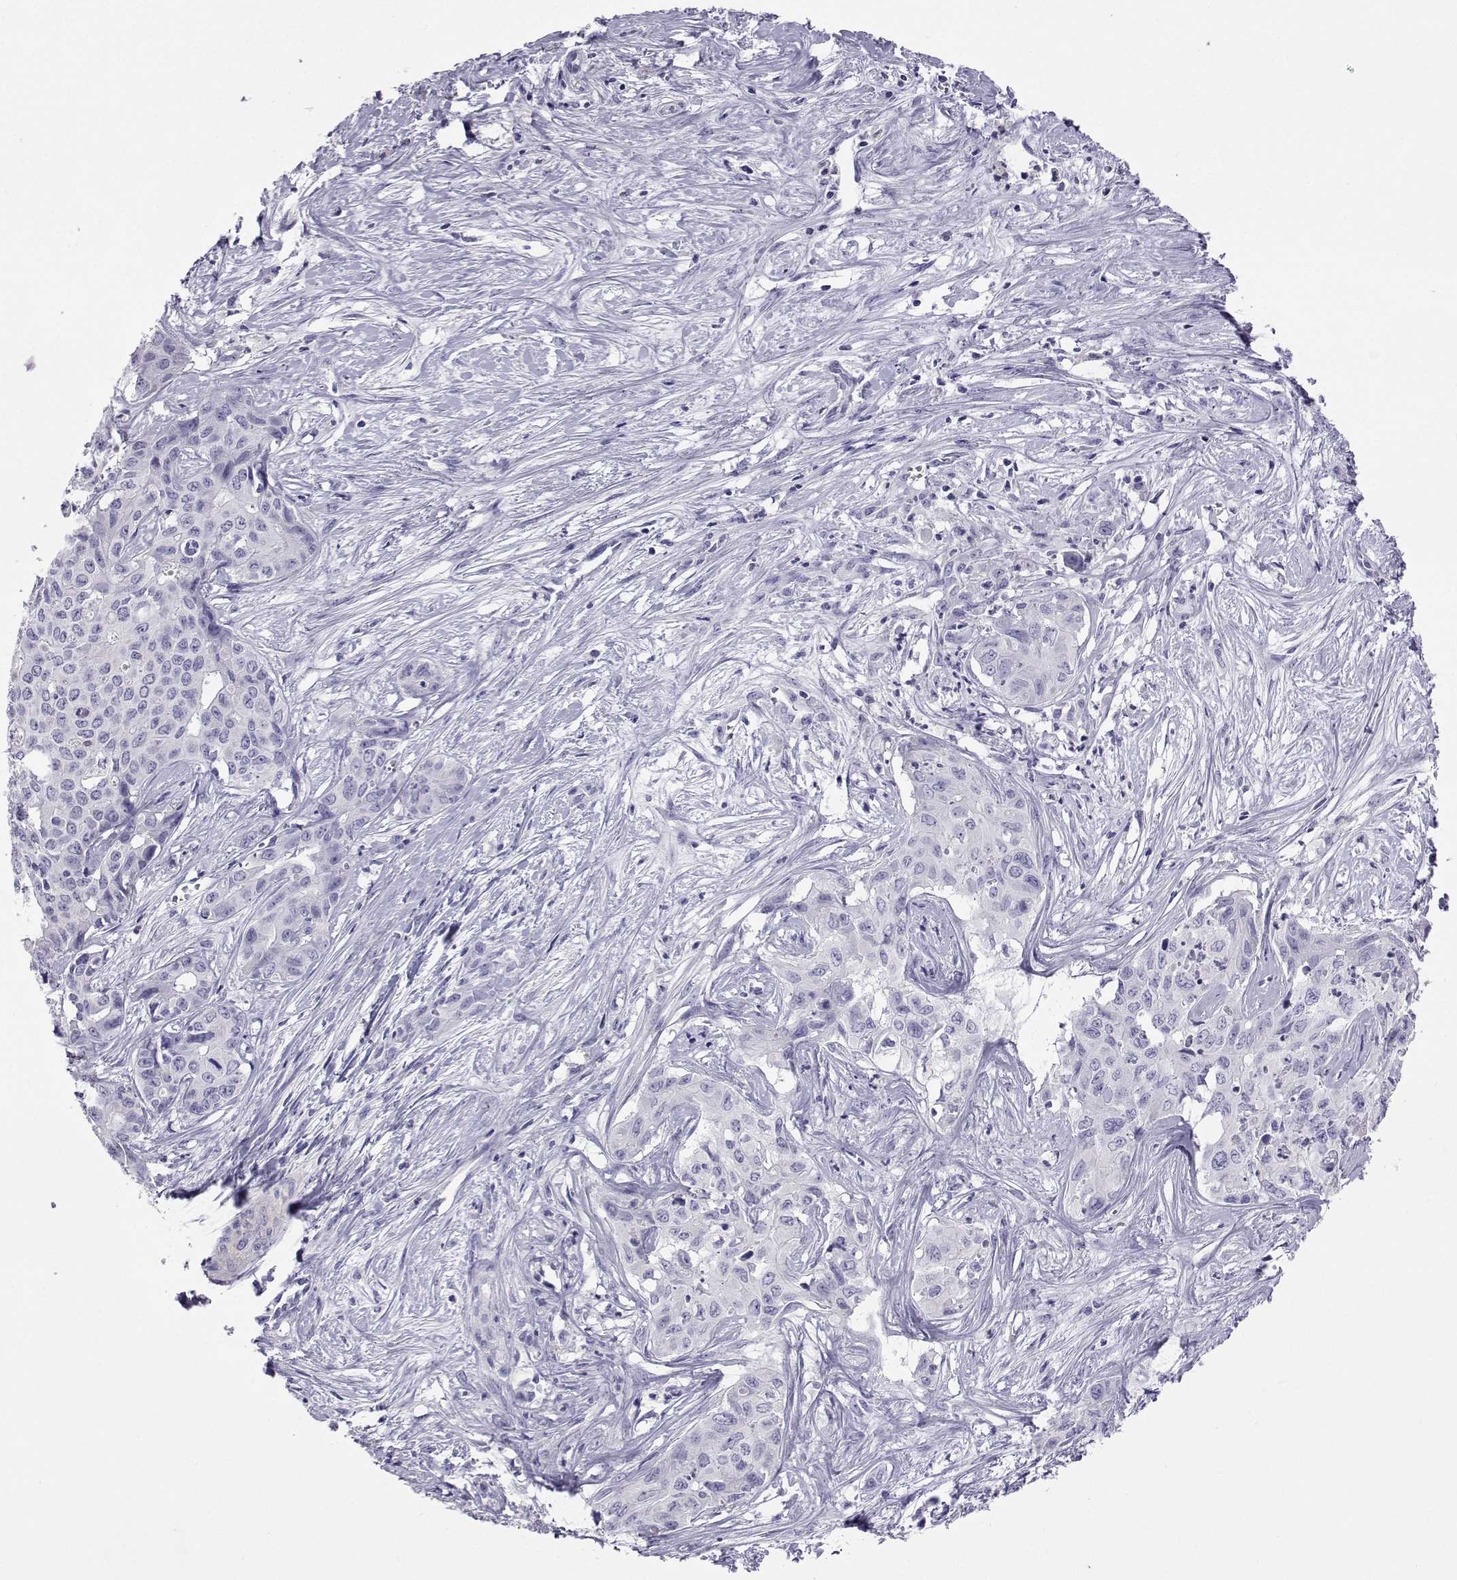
{"staining": {"intensity": "negative", "quantity": "none", "location": "none"}, "tissue": "liver cancer", "cell_type": "Tumor cells", "image_type": "cancer", "snomed": [{"axis": "morphology", "description": "Cholangiocarcinoma"}, {"axis": "topography", "description": "Liver"}], "caption": "Tumor cells are negative for protein expression in human liver cancer (cholangiocarcinoma).", "gene": "PLIN4", "patient": {"sex": "female", "age": 65}}